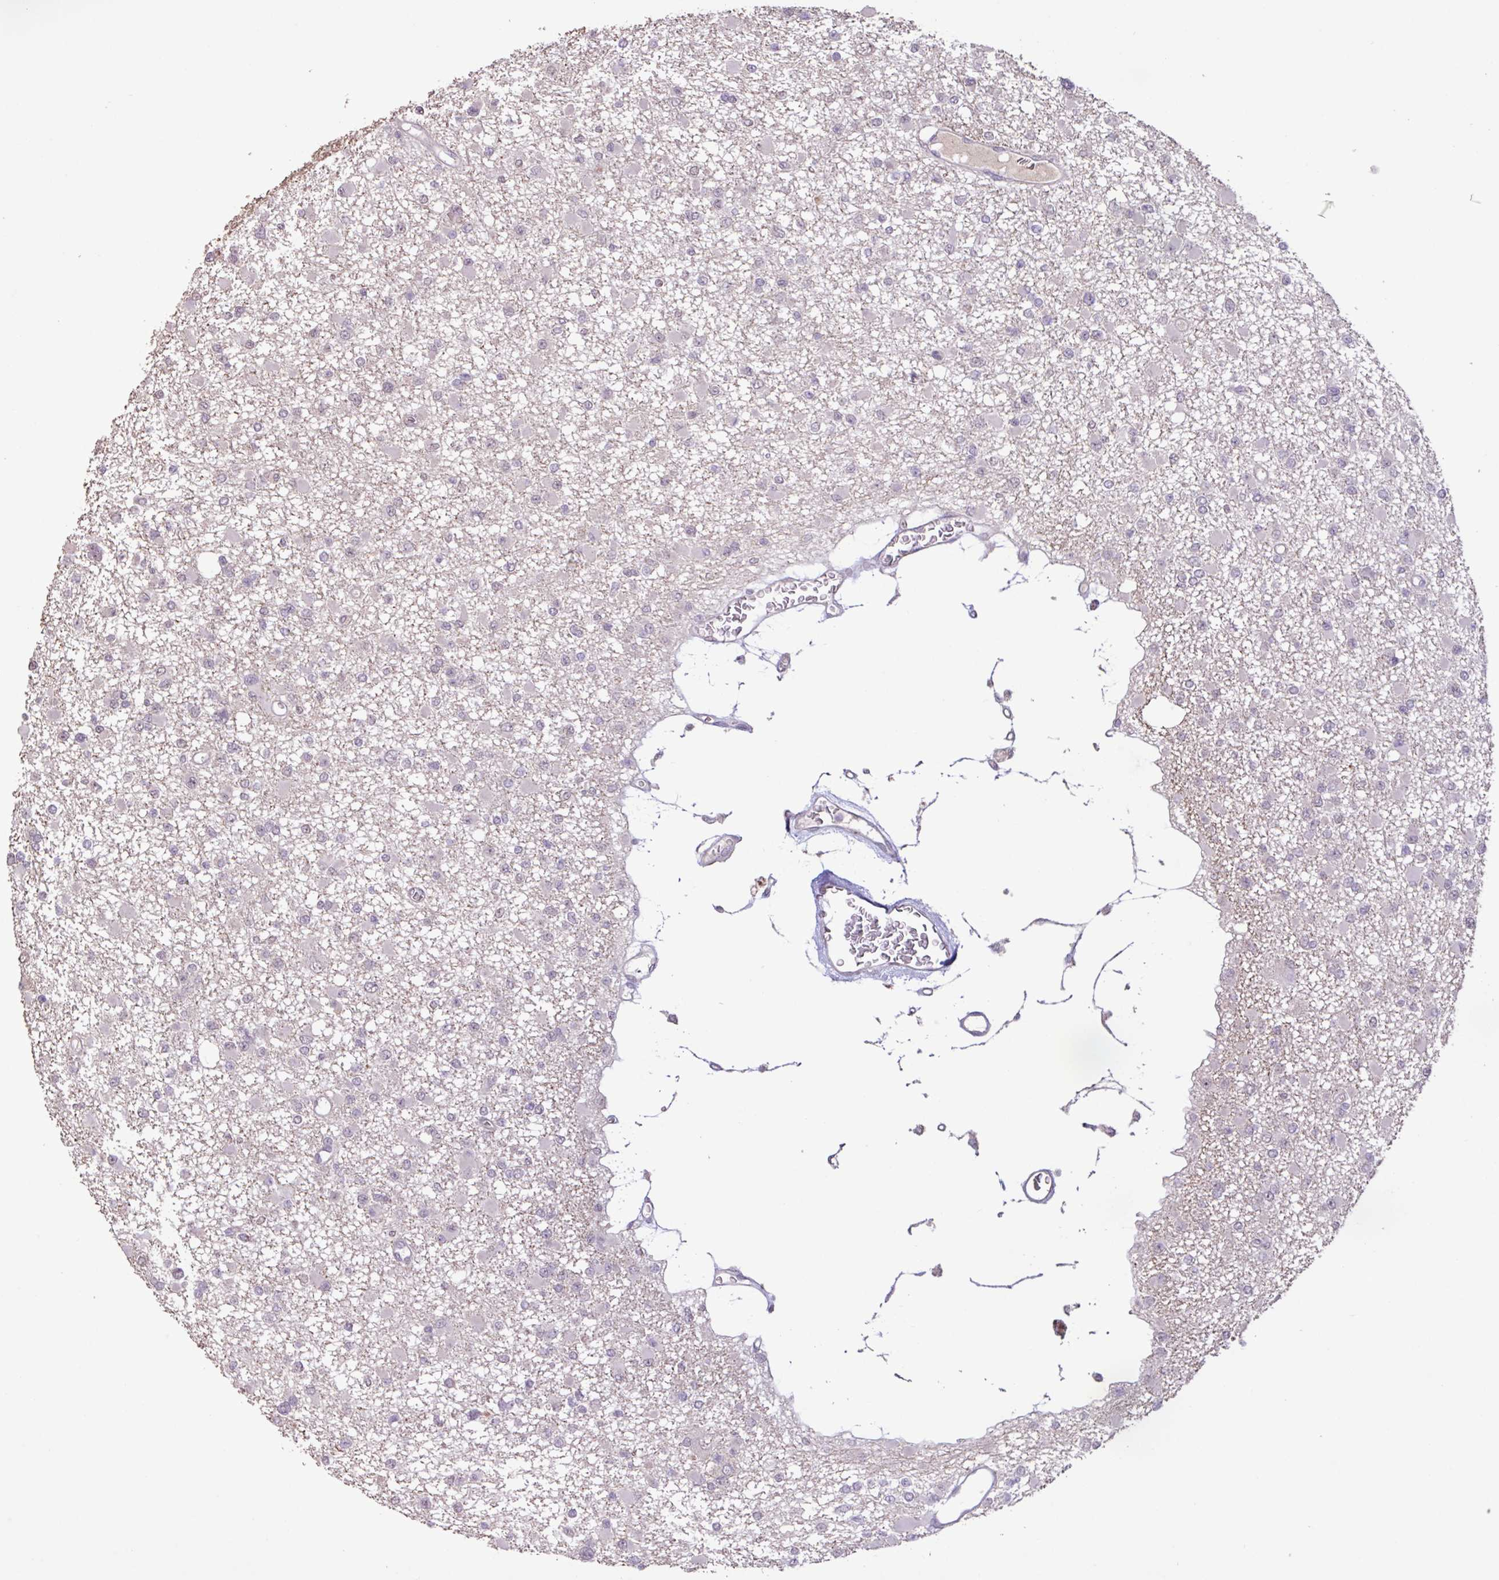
{"staining": {"intensity": "negative", "quantity": "none", "location": "none"}, "tissue": "glioma", "cell_type": "Tumor cells", "image_type": "cancer", "snomed": [{"axis": "morphology", "description": "Glioma, malignant, Low grade"}, {"axis": "topography", "description": "Brain"}], "caption": "Image shows no significant protein positivity in tumor cells of low-grade glioma (malignant). (DAB (3,3'-diaminobenzidine) immunohistochemistry visualized using brightfield microscopy, high magnification).", "gene": "L3MBTL3", "patient": {"sex": "female", "age": 22}}